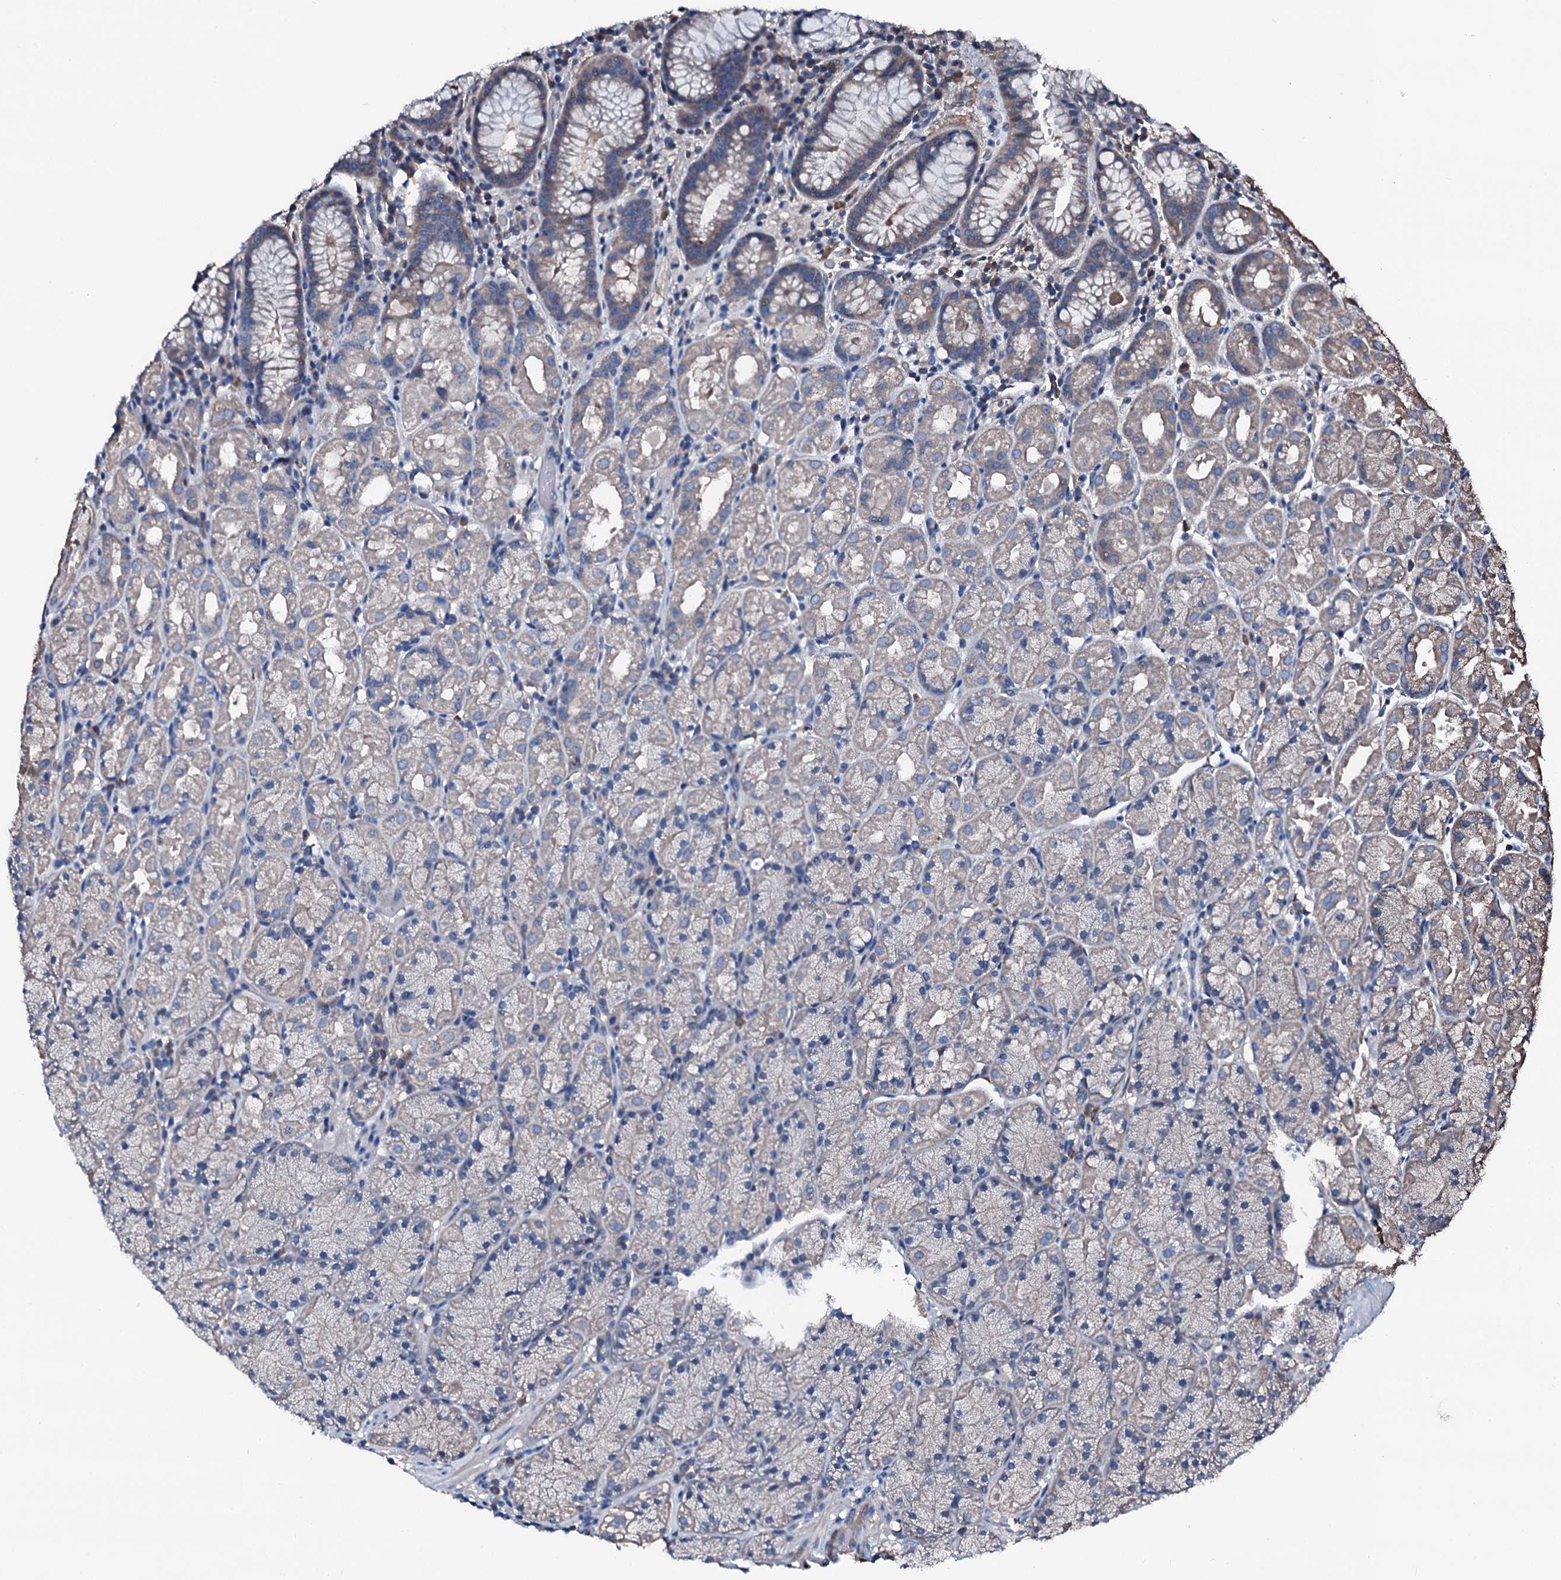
{"staining": {"intensity": "weak", "quantity": "<25%", "location": "cytoplasmic/membranous"}, "tissue": "stomach", "cell_type": "Glandular cells", "image_type": "normal", "snomed": [{"axis": "morphology", "description": "Normal tissue, NOS"}, {"axis": "topography", "description": "Stomach, upper"}, {"axis": "topography", "description": "Stomach, lower"}], "caption": "Immunohistochemistry (IHC) of unremarkable stomach reveals no positivity in glandular cells. (DAB (3,3'-diaminobenzidine) immunohistochemistry visualized using brightfield microscopy, high magnification).", "gene": "TRAFD1", "patient": {"sex": "male", "age": 80}}